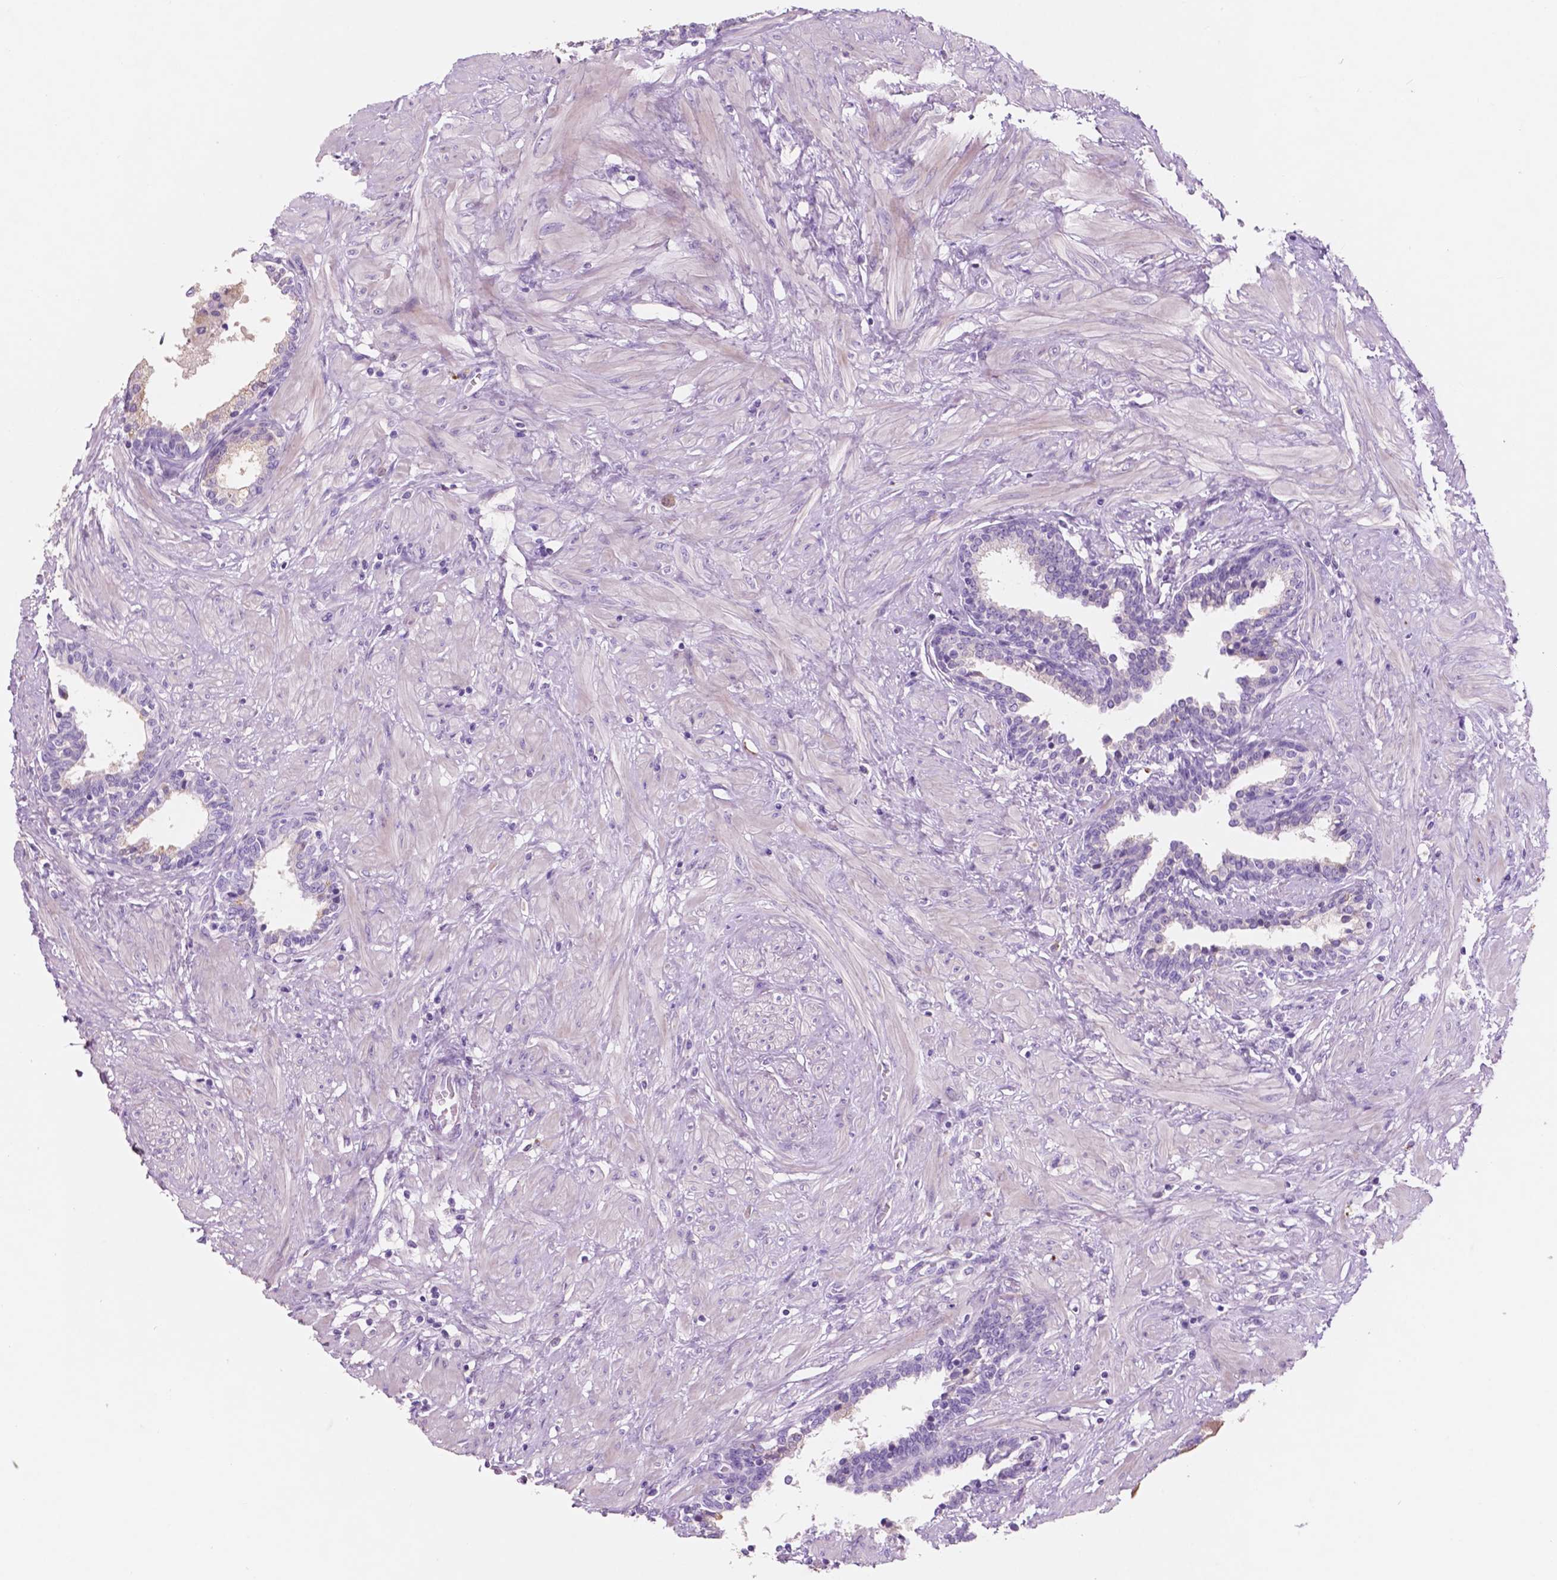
{"staining": {"intensity": "weak", "quantity": "<25%", "location": "cytoplasmic/membranous"}, "tissue": "prostate", "cell_type": "Glandular cells", "image_type": "normal", "snomed": [{"axis": "morphology", "description": "Normal tissue, NOS"}, {"axis": "topography", "description": "Prostate"}], "caption": "This is an immunohistochemistry (IHC) histopathology image of unremarkable prostate. There is no staining in glandular cells.", "gene": "CUZD1", "patient": {"sex": "male", "age": 55}}